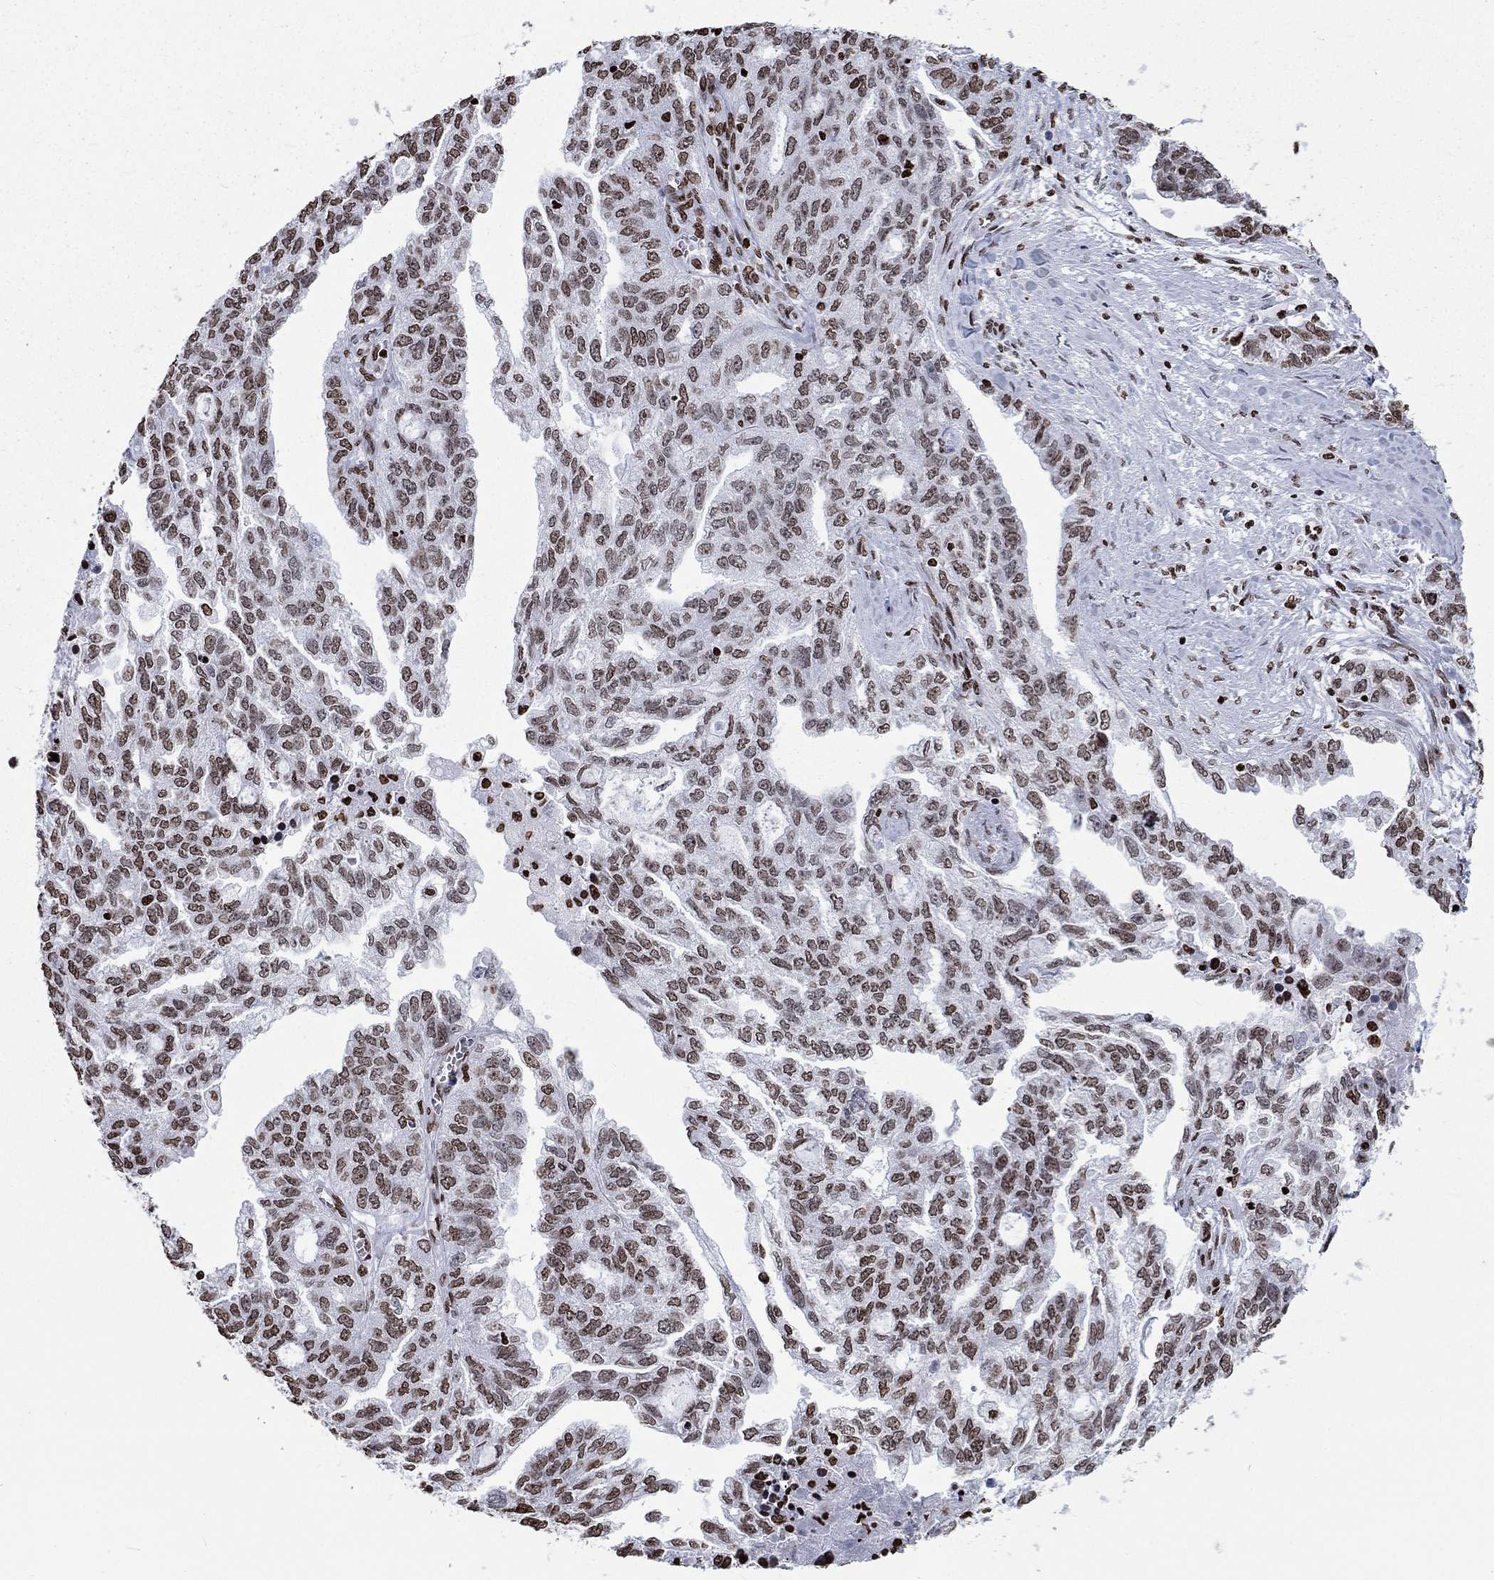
{"staining": {"intensity": "moderate", "quantity": "25%-75%", "location": "nuclear"}, "tissue": "ovarian cancer", "cell_type": "Tumor cells", "image_type": "cancer", "snomed": [{"axis": "morphology", "description": "Cystadenocarcinoma, serous, NOS"}, {"axis": "topography", "description": "Ovary"}], "caption": "Protein staining shows moderate nuclear positivity in about 25%-75% of tumor cells in serous cystadenocarcinoma (ovarian). The protein of interest is stained brown, and the nuclei are stained in blue (DAB IHC with brightfield microscopy, high magnification).", "gene": "H1-5", "patient": {"sex": "female", "age": 51}}